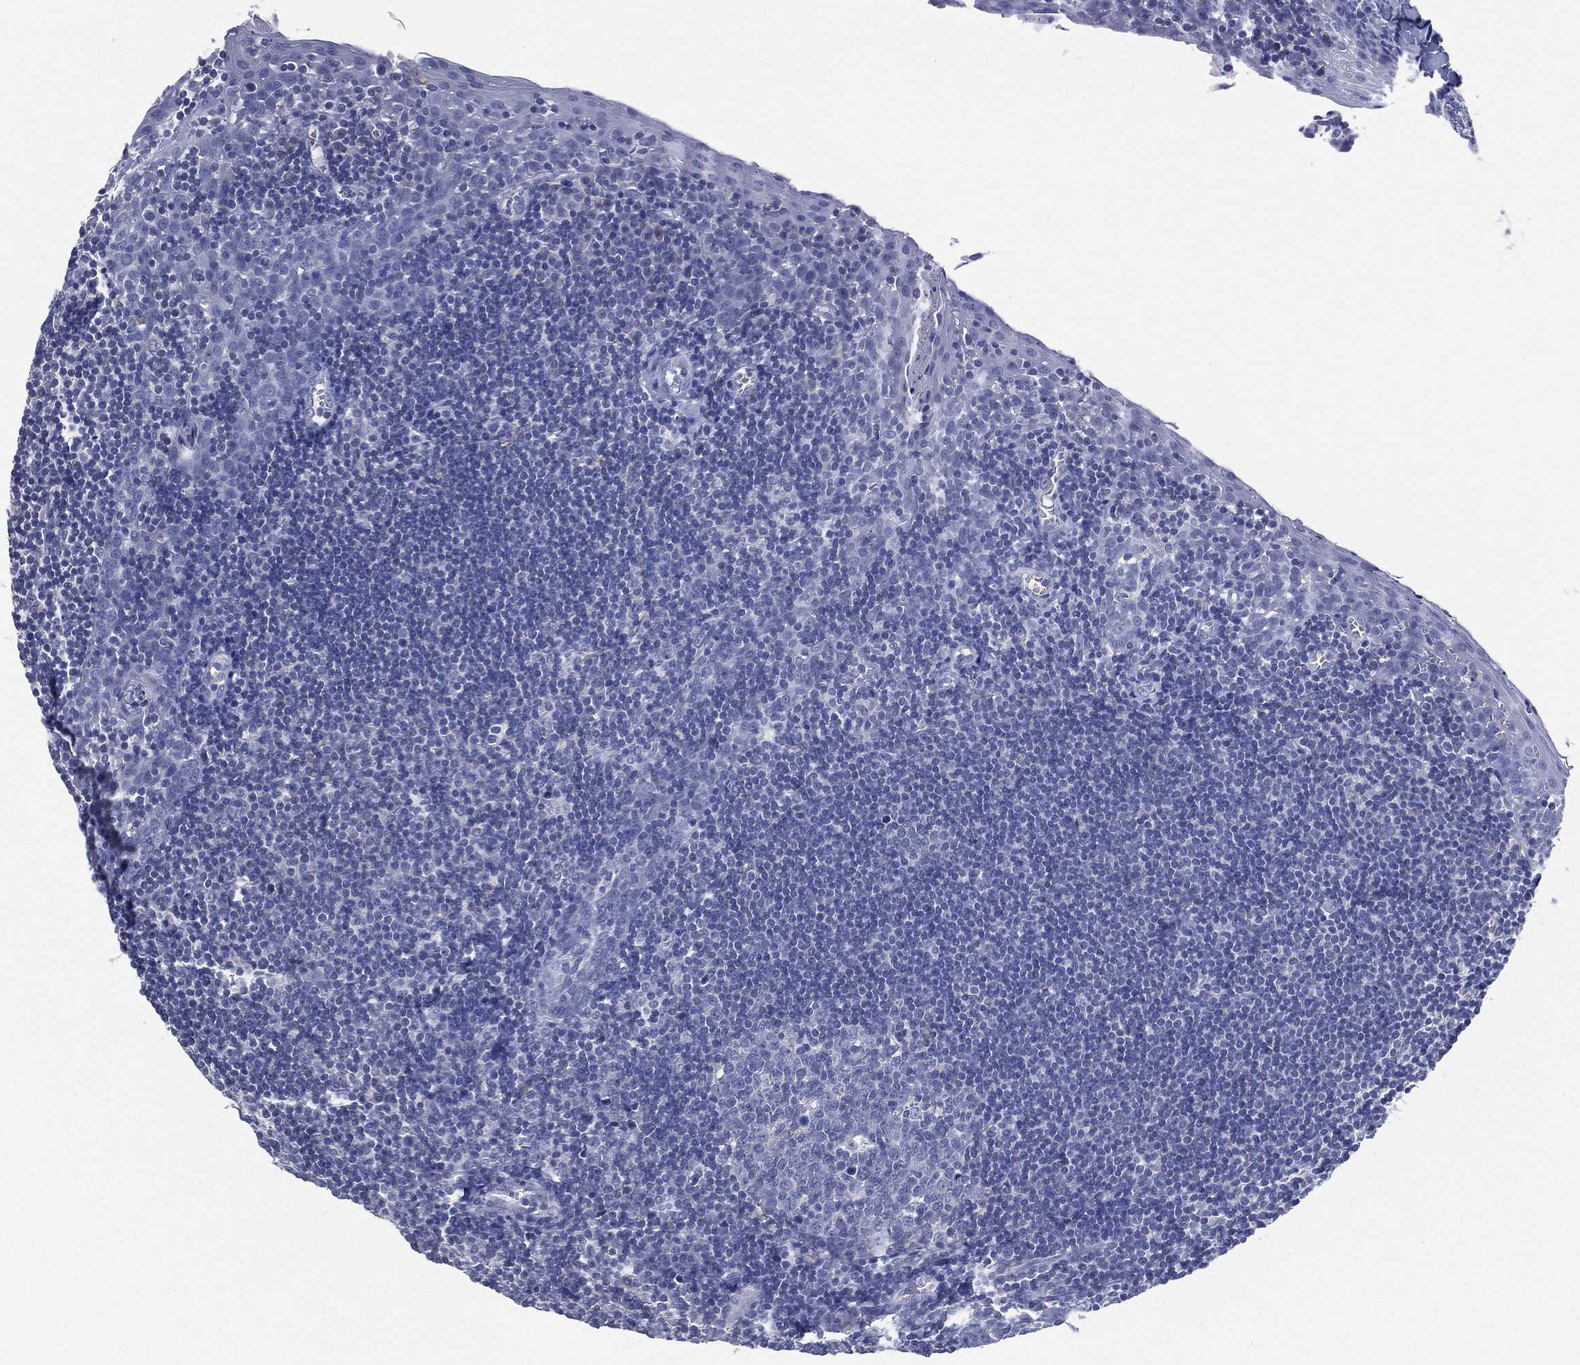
{"staining": {"intensity": "negative", "quantity": "none", "location": "none"}, "tissue": "lymph node", "cell_type": "Germinal center cells", "image_type": "normal", "snomed": [{"axis": "morphology", "description": "Normal tissue, NOS"}, {"axis": "topography", "description": "Lymph node"}], "caption": "Histopathology image shows no significant protein staining in germinal center cells of benign lymph node.", "gene": "KRT35", "patient": {"sex": "female", "age": 21}}